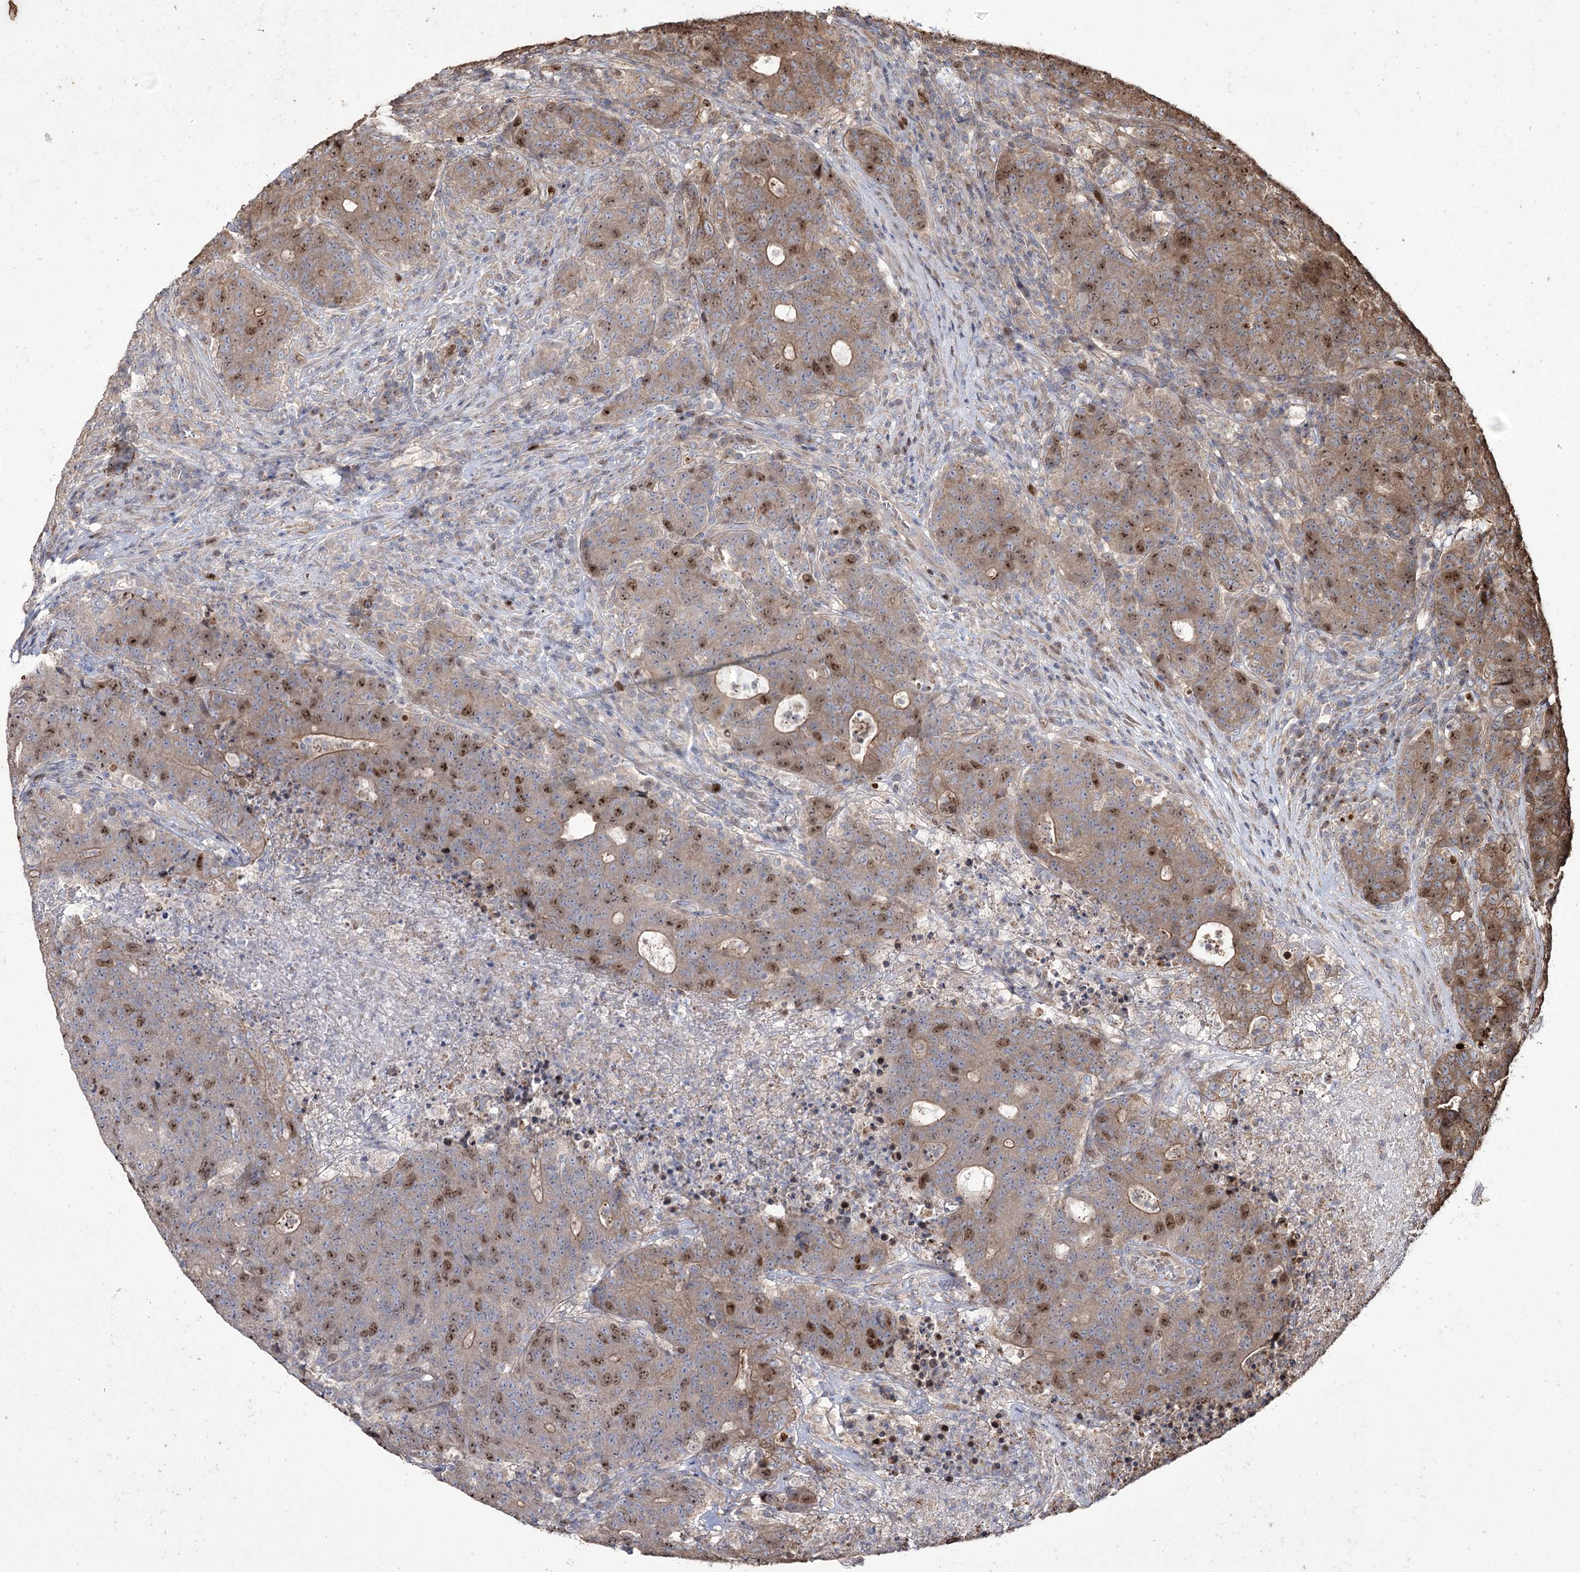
{"staining": {"intensity": "moderate", "quantity": ">75%", "location": "cytoplasmic/membranous,nuclear"}, "tissue": "colorectal cancer", "cell_type": "Tumor cells", "image_type": "cancer", "snomed": [{"axis": "morphology", "description": "Adenocarcinoma, NOS"}, {"axis": "topography", "description": "Colon"}], "caption": "Tumor cells show medium levels of moderate cytoplasmic/membranous and nuclear positivity in about >75% of cells in adenocarcinoma (colorectal).", "gene": "PRC1", "patient": {"sex": "female", "age": 75}}